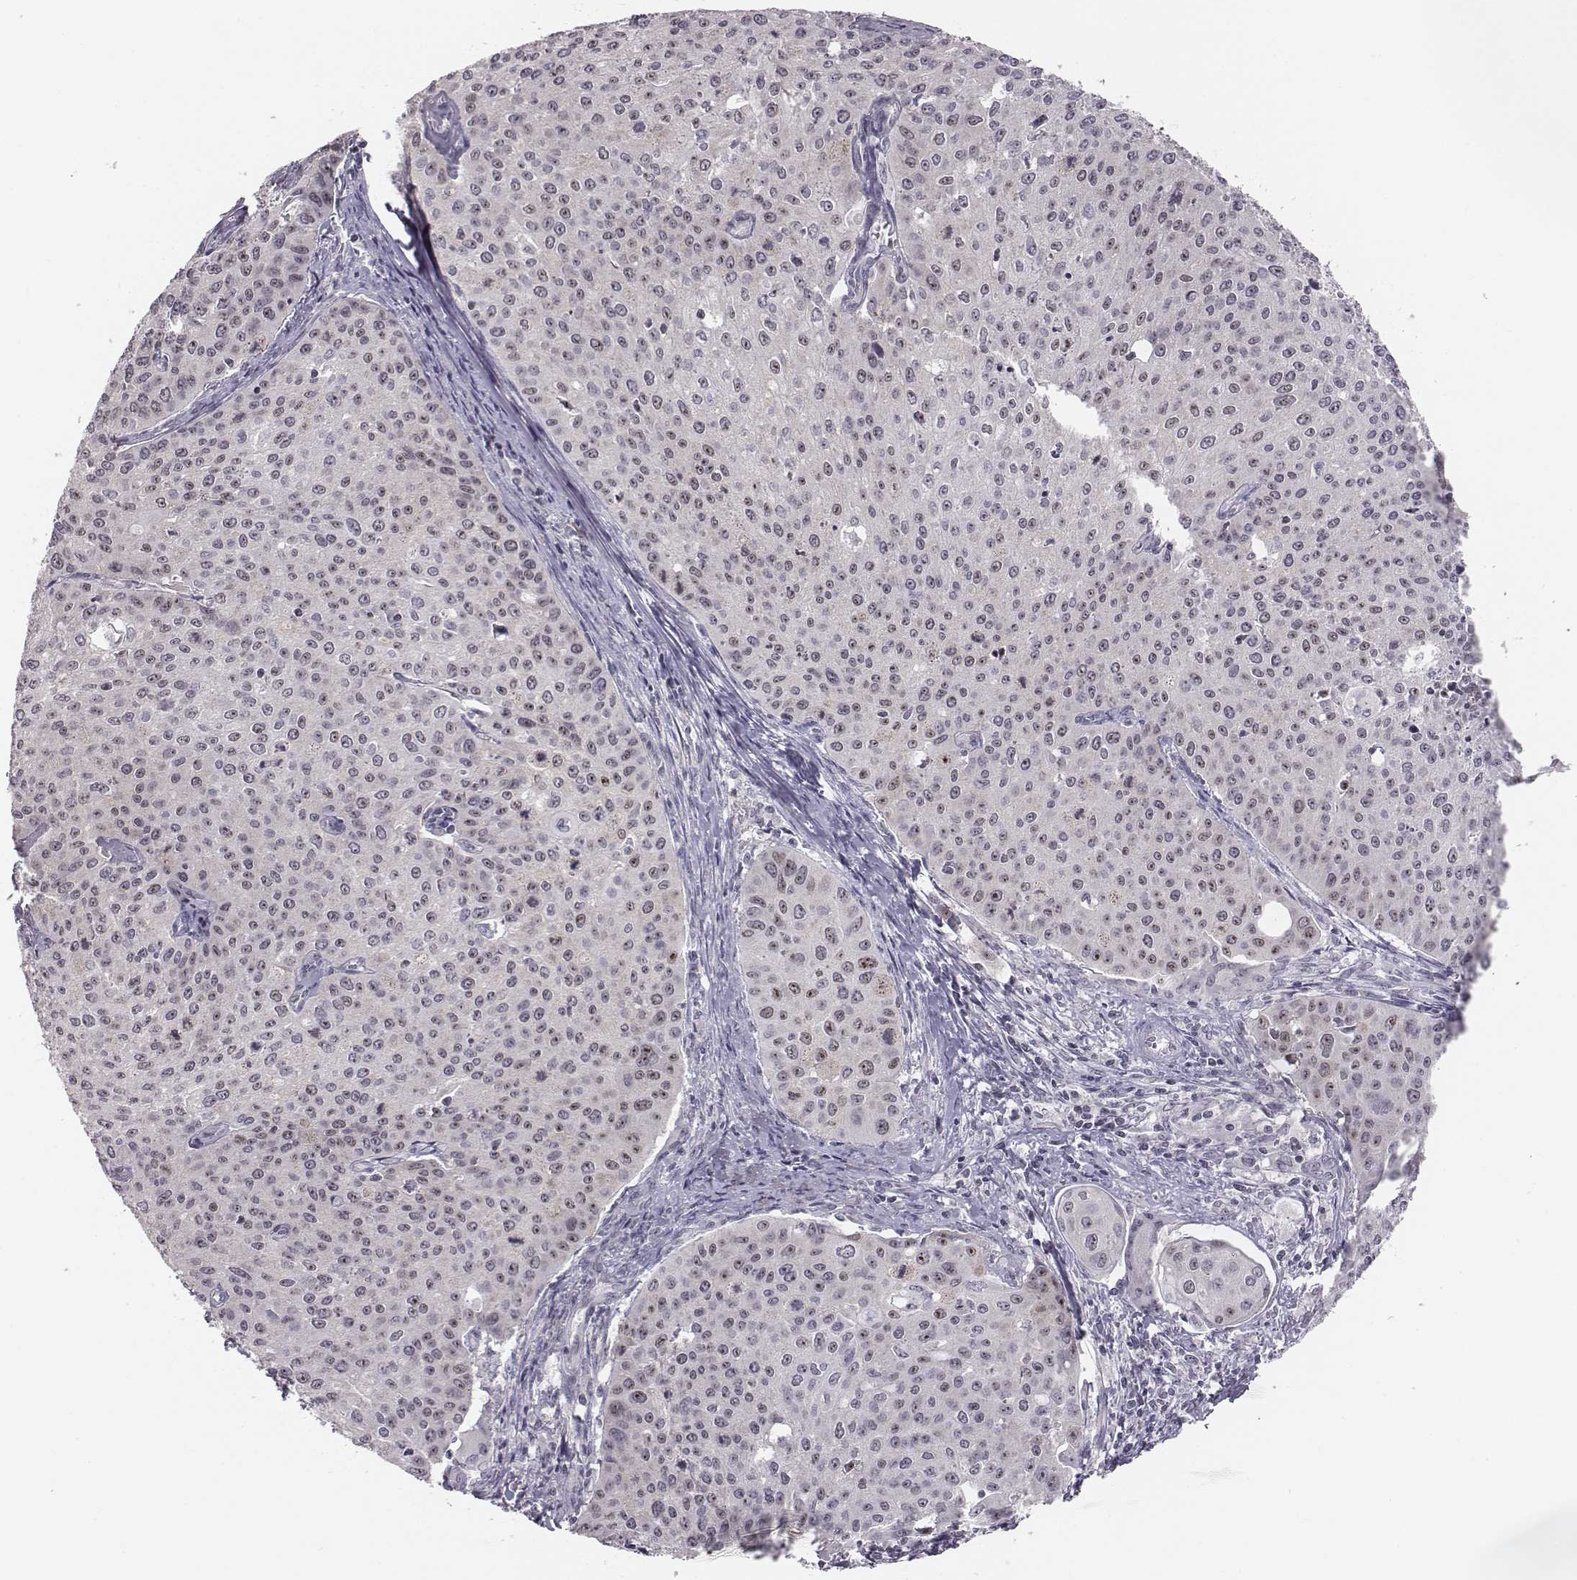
{"staining": {"intensity": "negative", "quantity": "none", "location": "none"}, "tissue": "cervical cancer", "cell_type": "Tumor cells", "image_type": "cancer", "snomed": [{"axis": "morphology", "description": "Squamous cell carcinoma, NOS"}, {"axis": "topography", "description": "Cervix"}], "caption": "Tumor cells are negative for brown protein staining in squamous cell carcinoma (cervical).", "gene": "NIFK", "patient": {"sex": "female", "age": 38}}